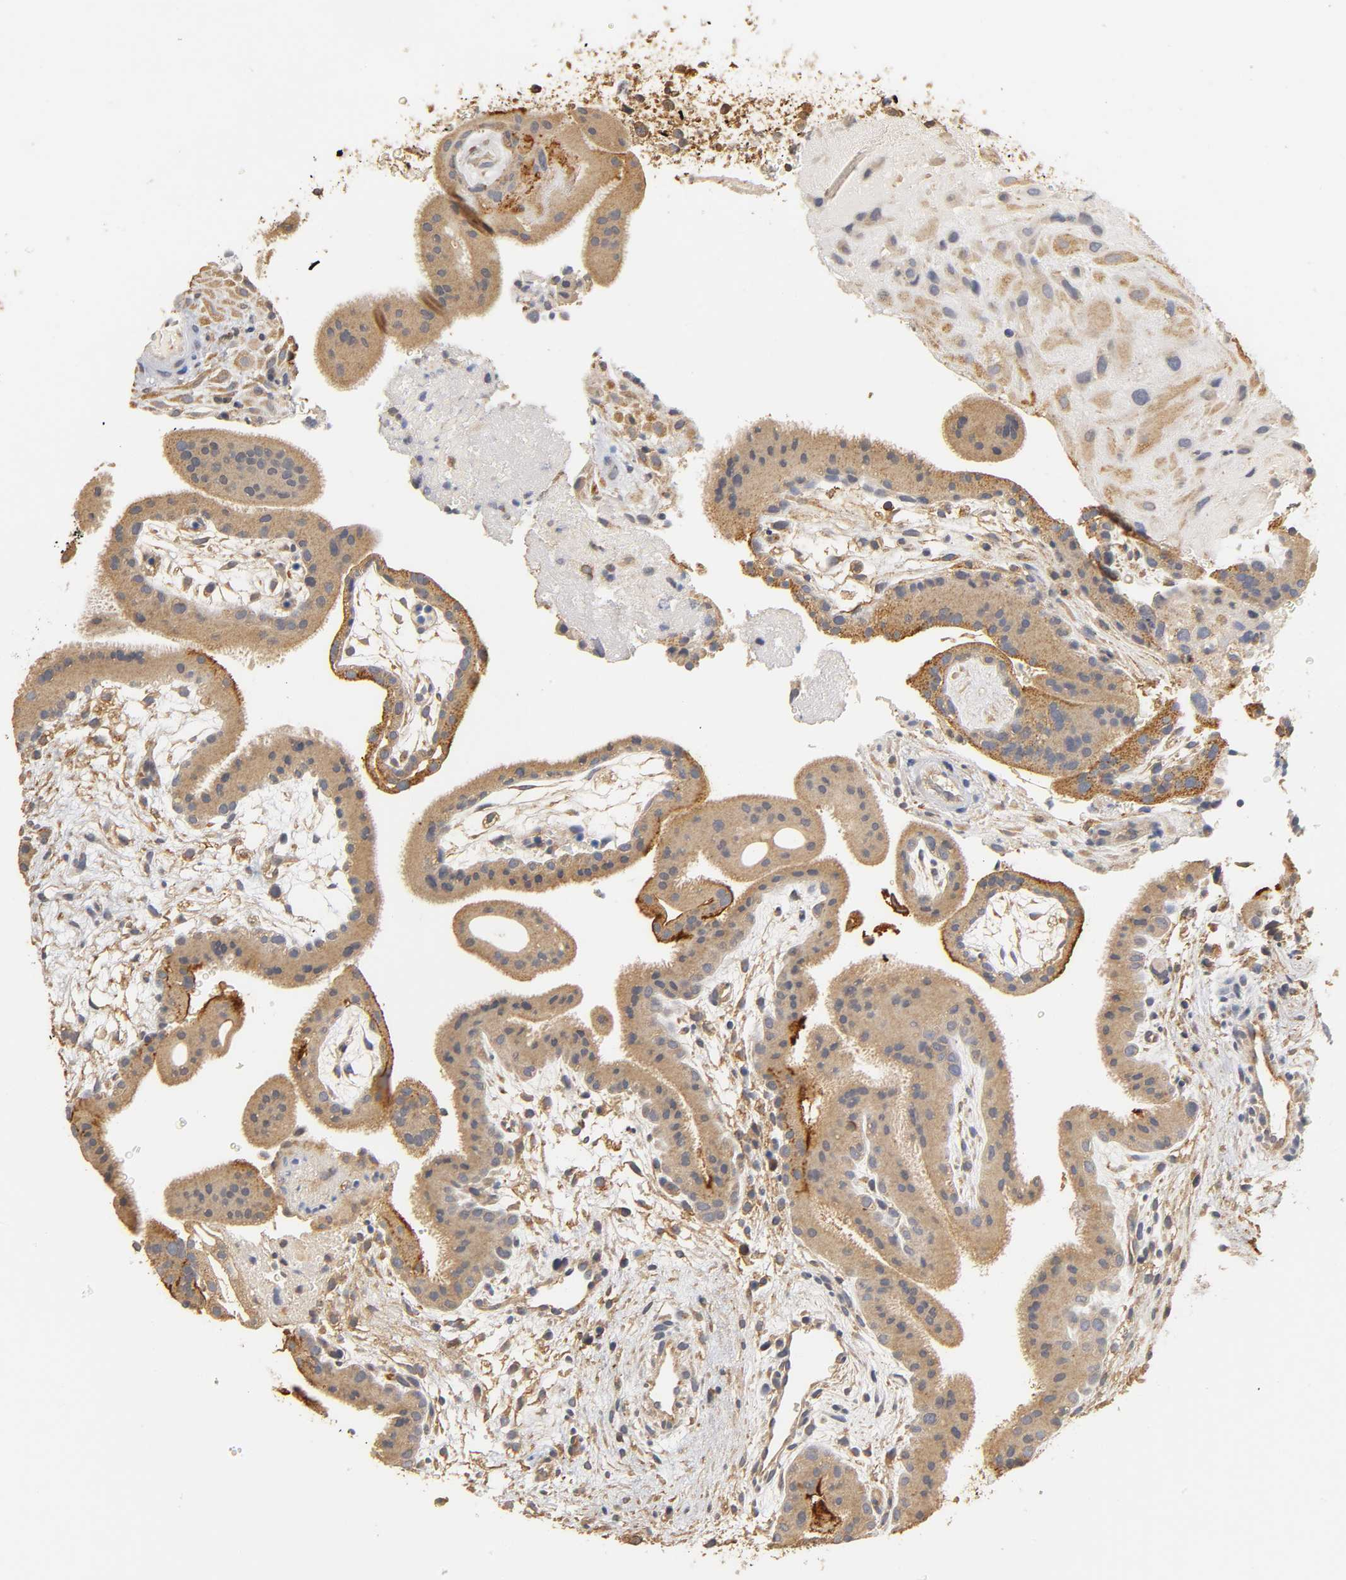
{"staining": {"intensity": "moderate", "quantity": ">75%", "location": "cytoplasmic/membranous"}, "tissue": "placenta", "cell_type": "Trophoblastic cells", "image_type": "normal", "snomed": [{"axis": "morphology", "description": "Normal tissue, NOS"}, {"axis": "topography", "description": "Placenta"}], "caption": "Benign placenta was stained to show a protein in brown. There is medium levels of moderate cytoplasmic/membranous staining in about >75% of trophoblastic cells. The staining was performed using DAB (3,3'-diaminobenzidine), with brown indicating positive protein expression. Nuclei are stained blue with hematoxylin.", "gene": "SCAP", "patient": {"sex": "female", "age": 19}}